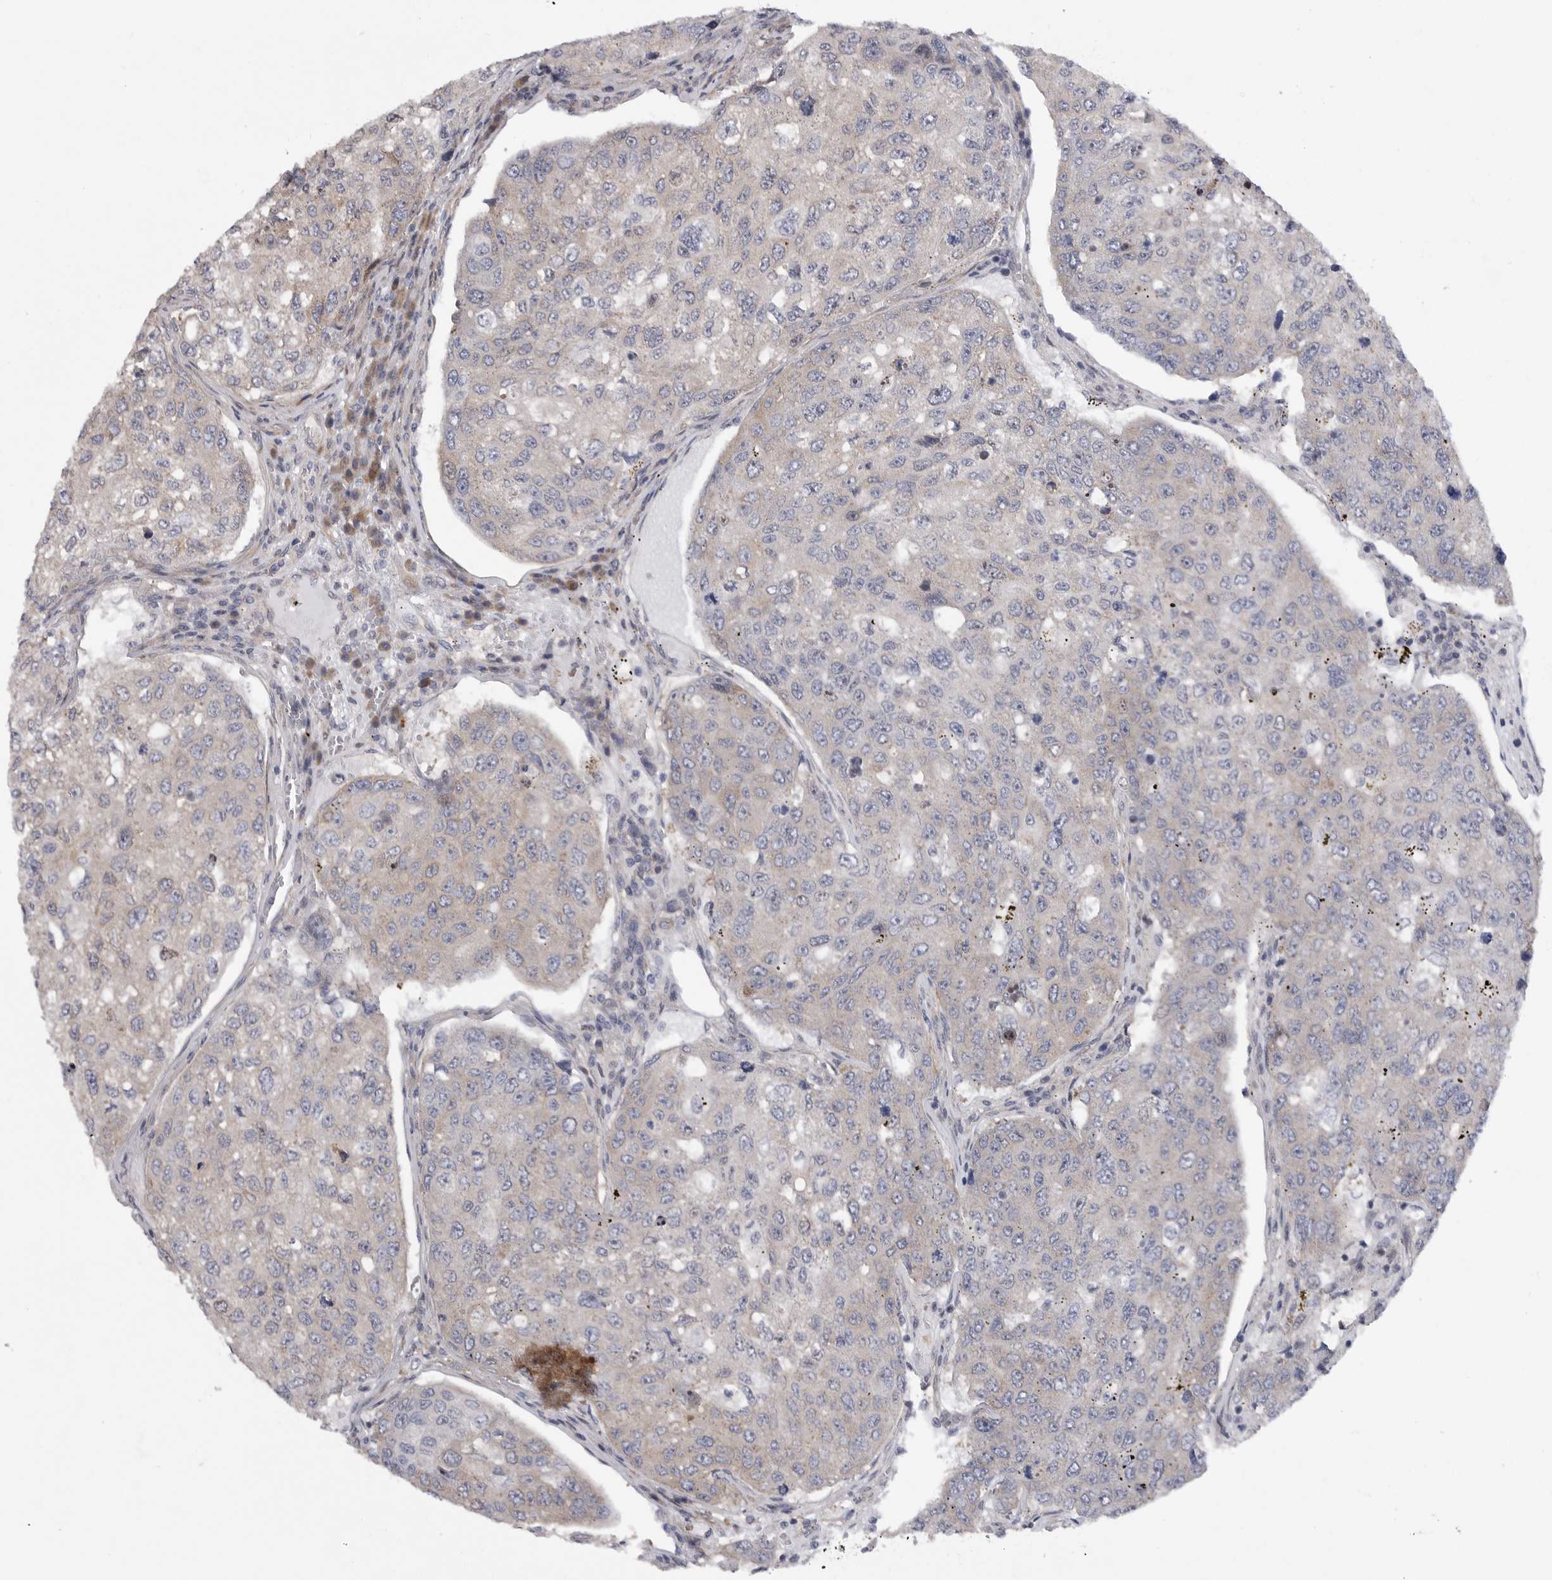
{"staining": {"intensity": "negative", "quantity": "none", "location": "none"}, "tissue": "urothelial cancer", "cell_type": "Tumor cells", "image_type": "cancer", "snomed": [{"axis": "morphology", "description": "Urothelial carcinoma, High grade"}, {"axis": "topography", "description": "Lymph node"}, {"axis": "topography", "description": "Urinary bladder"}], "caption": "Tumor cells are negative for protein expression in human high-grade urothelial carcinoma.", "gene": "FBXO43", "patient": {"sex": "male", "age": 51}}